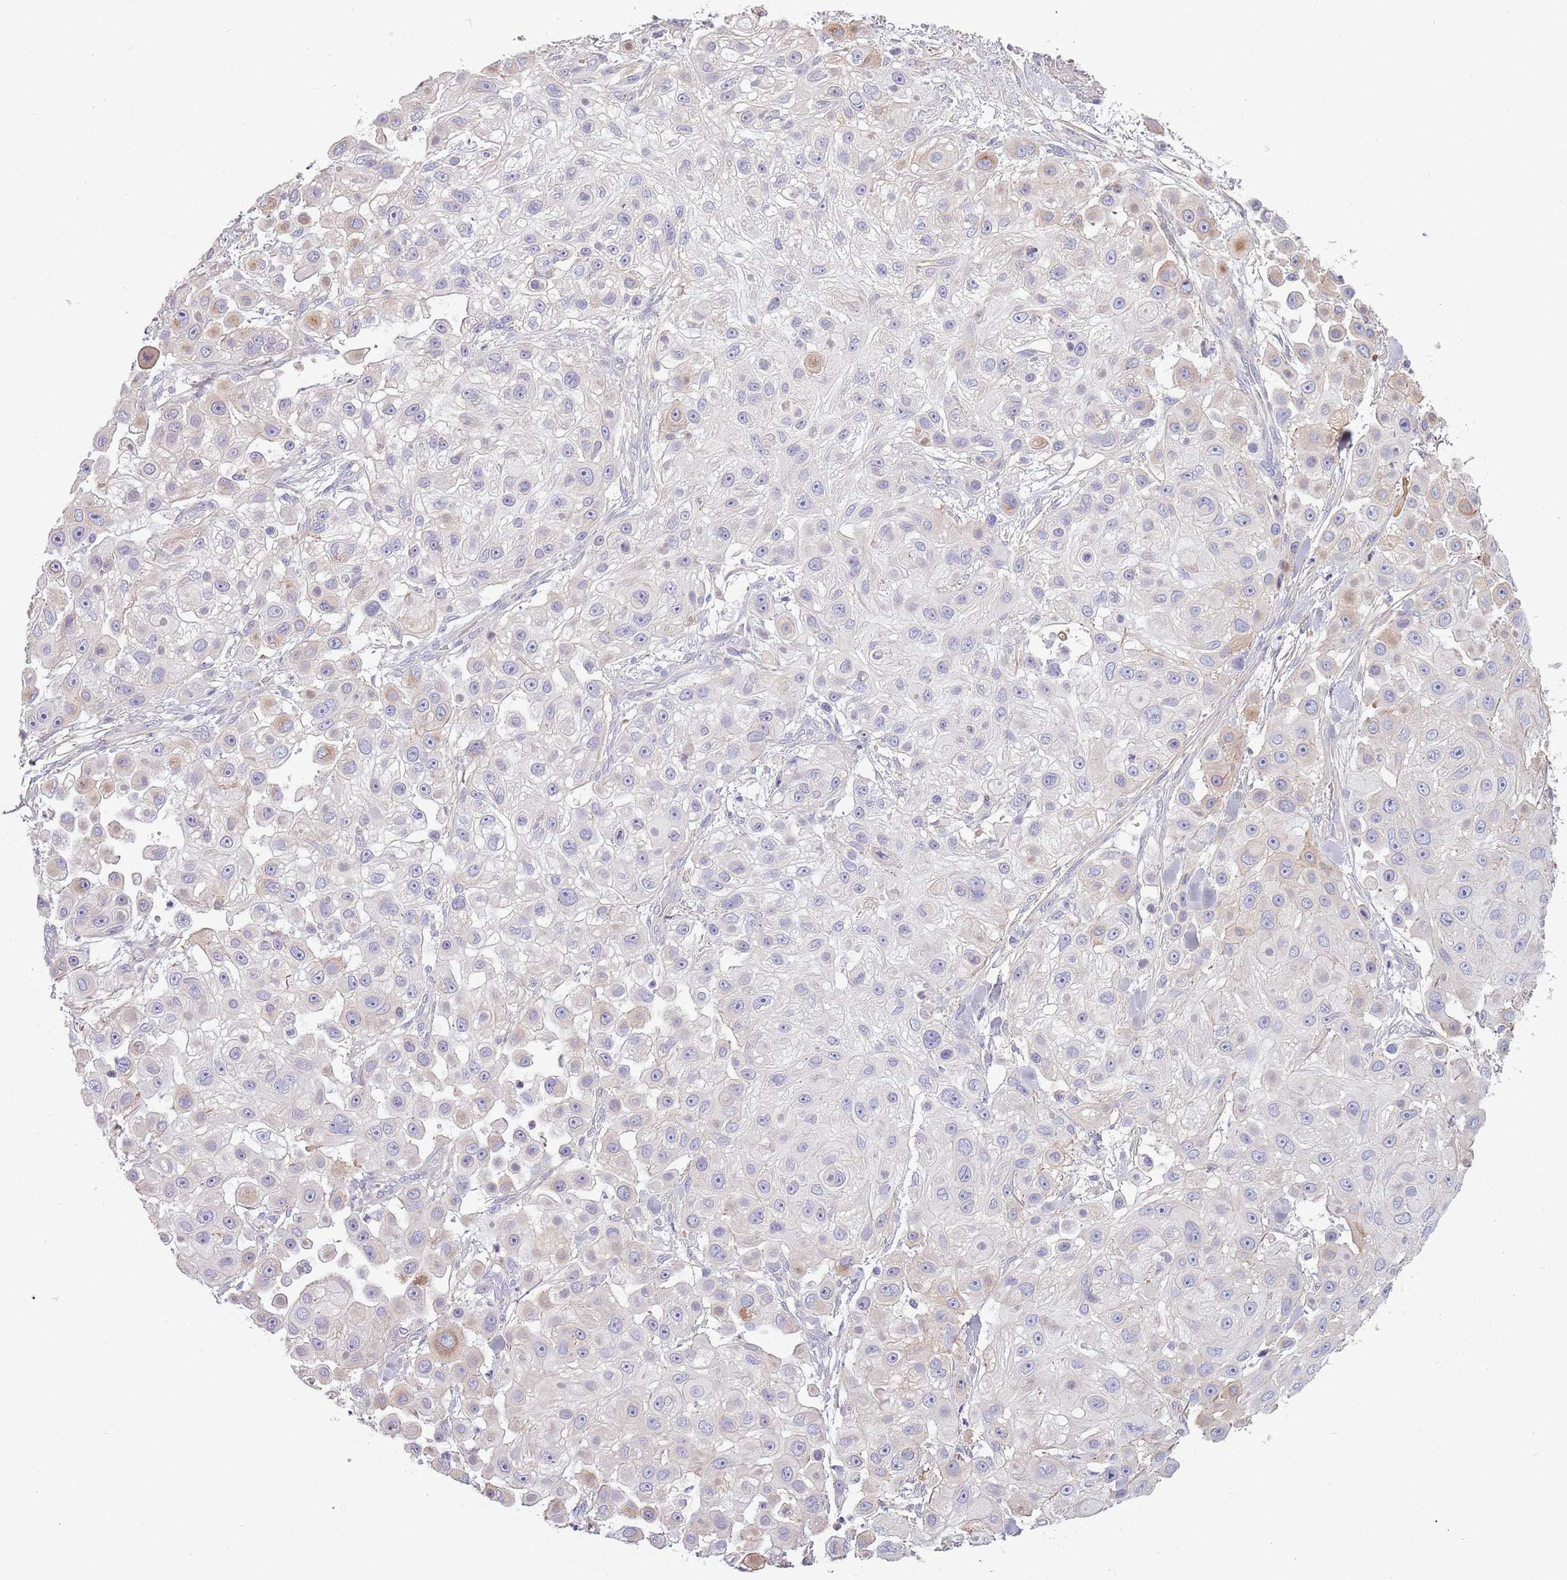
{"staining": {"intensity": "negative", "quantity": "none", "location": "none"}, "tissue": "skin cancer", "cell_type": "Tumor cells", "image_type": "cancer", "snomed": [{"axis": "morphology", "description": "Squamous cell carcinoma, NOS"}, {"axis": "topography", "description": "Skin"}], "caption": "Immunohistochemistry photomicrograph of squamous cell carcinoma (skin) stained for a protein (brown), which exhibits no positivity in tumor cells. (DAB immunohistochemistry (IHC), high magnification).", "gene": "TNFRSF6B", "patient": {"sex": "male", "age": 67}}